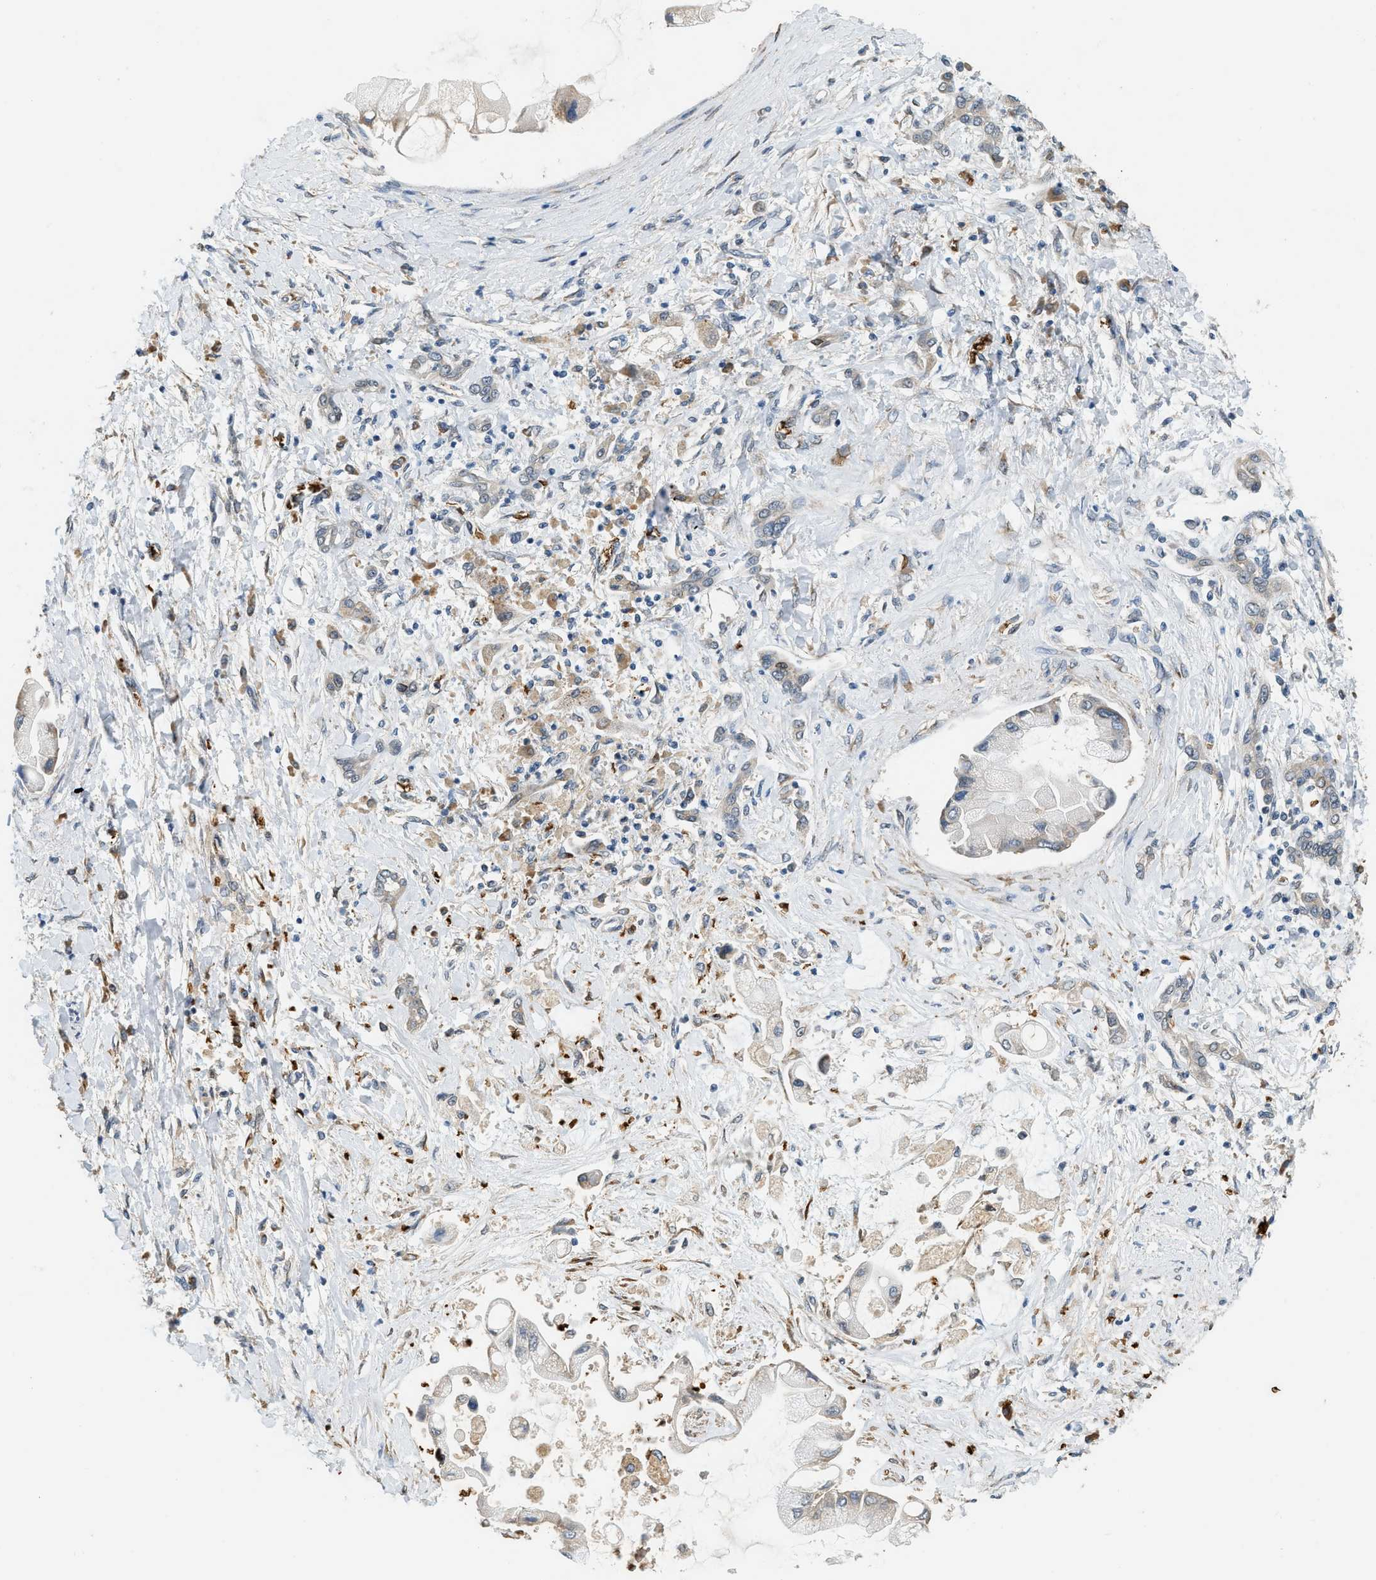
{"staining": {"intensity": "weak", "quantity": "25%-75%", "location": "cytoplasmic/membranous"}, "tissue": "liver cancer", "cell_type": "Tumor cells", "image_type": "cancer", "snomed": [{"axis": "morphology", "description": "Cholangiocarcinoma"}, {"axis": "topography", "description": "Liver"}], "caption": "An IHC histopathology image of tumor tissue is shown. Protein staining in brown shows weak cytoplasmic/membranous positivity in cholangiocarcinoma (liver) within tumor cells.", "gene": "CYTH2", "patient": {"sex": "male", "age": 50}}